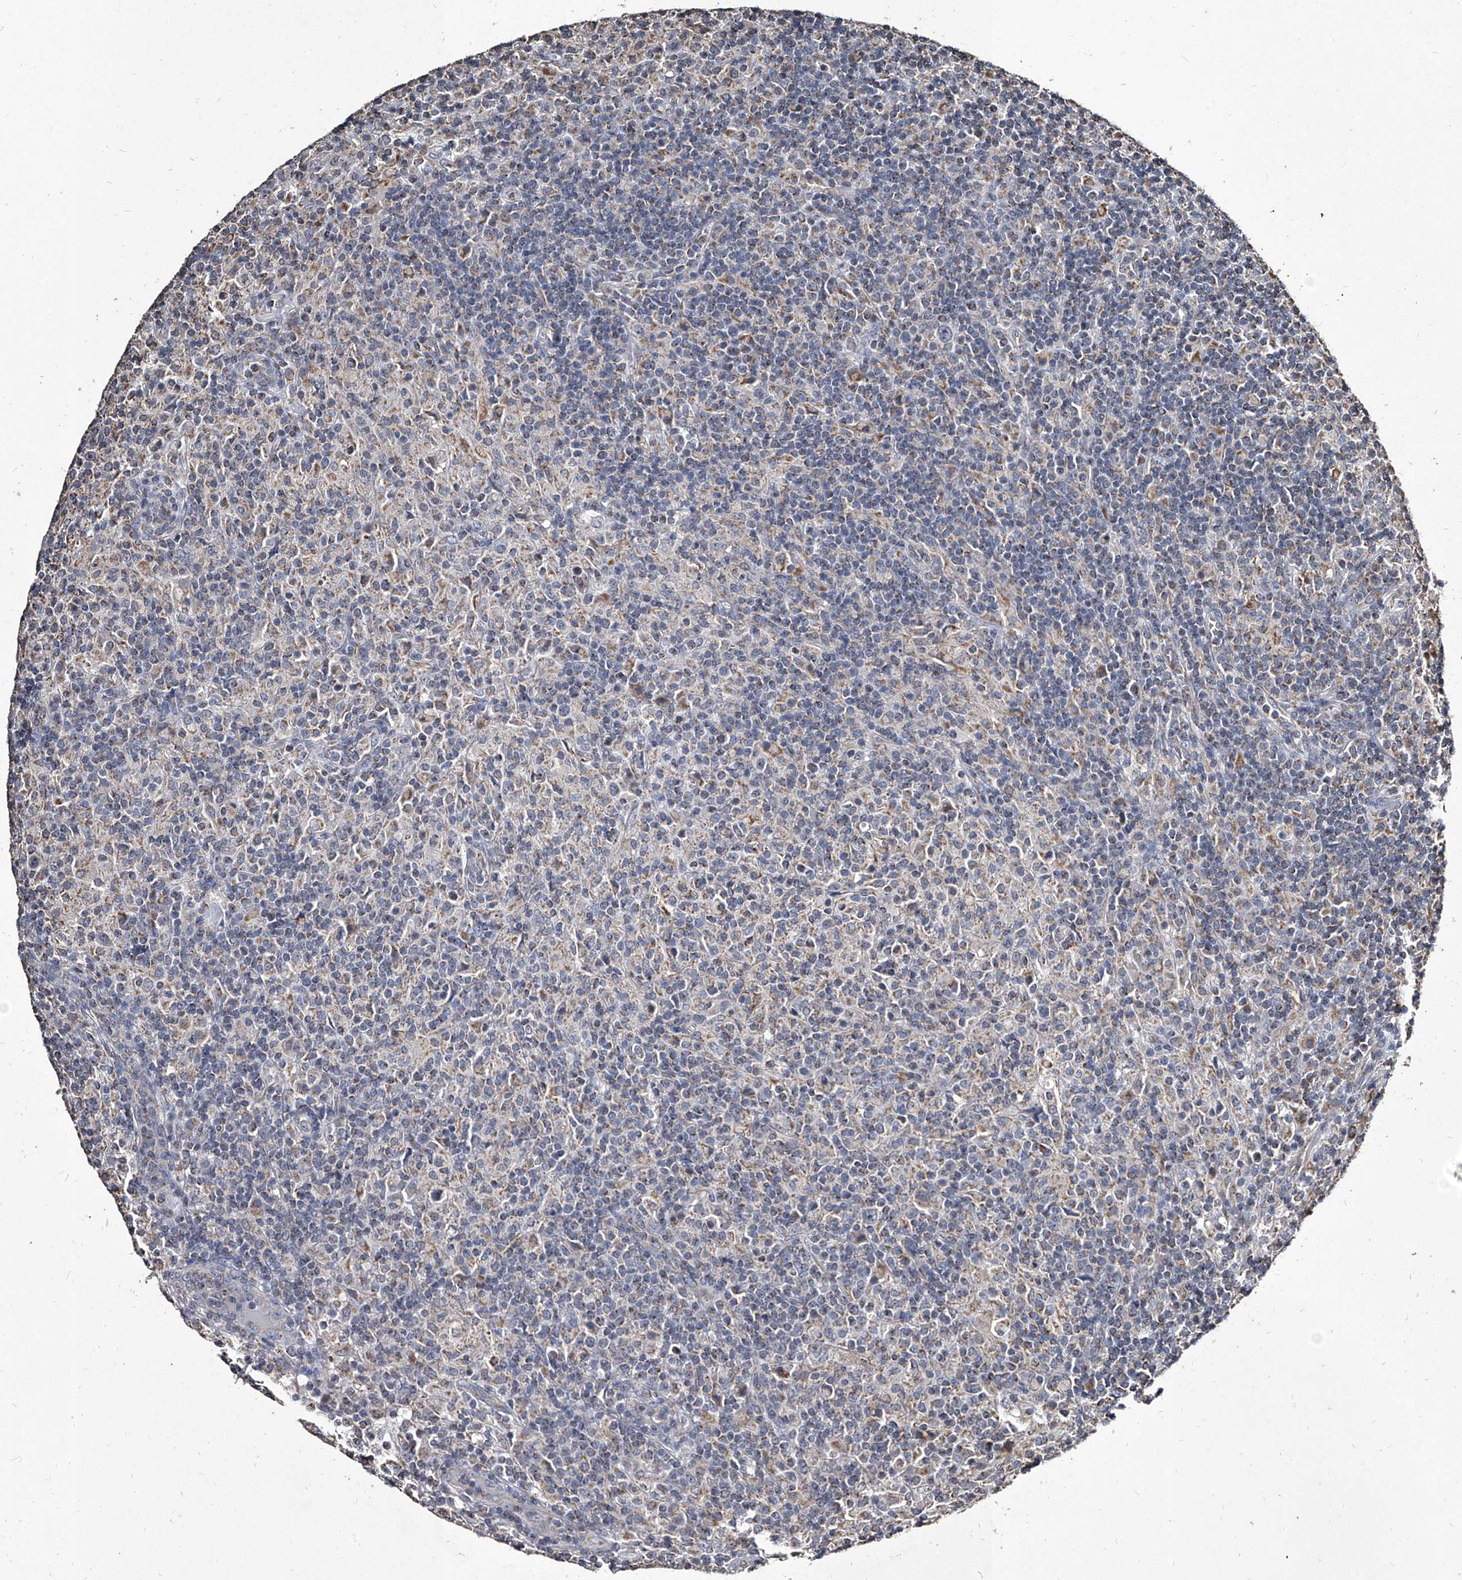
{"staining": {"intensity": "negative", "quantity": "none", "location": "none"}, "tissue": "lymphoma", "cell_type": "Tumor cells", "image_type": "cancer", "snomed": [{"axis": "morphology", "description": "Hodgkin's disease, NOS"}, {"axis": "topography", "description": "Lymph node"}], "caption": "High magnification brightfield microscopy of lymphoma stained with DAB (3,3'-diaminobenzidine) (brown) and counterstained with hematoxylin (blue): tumor cells show no significant positivity. (IHC, brightfield microscopy, high magnification).", "gene": "GPR183", "patient": {"sex": "male", "age": 70}}